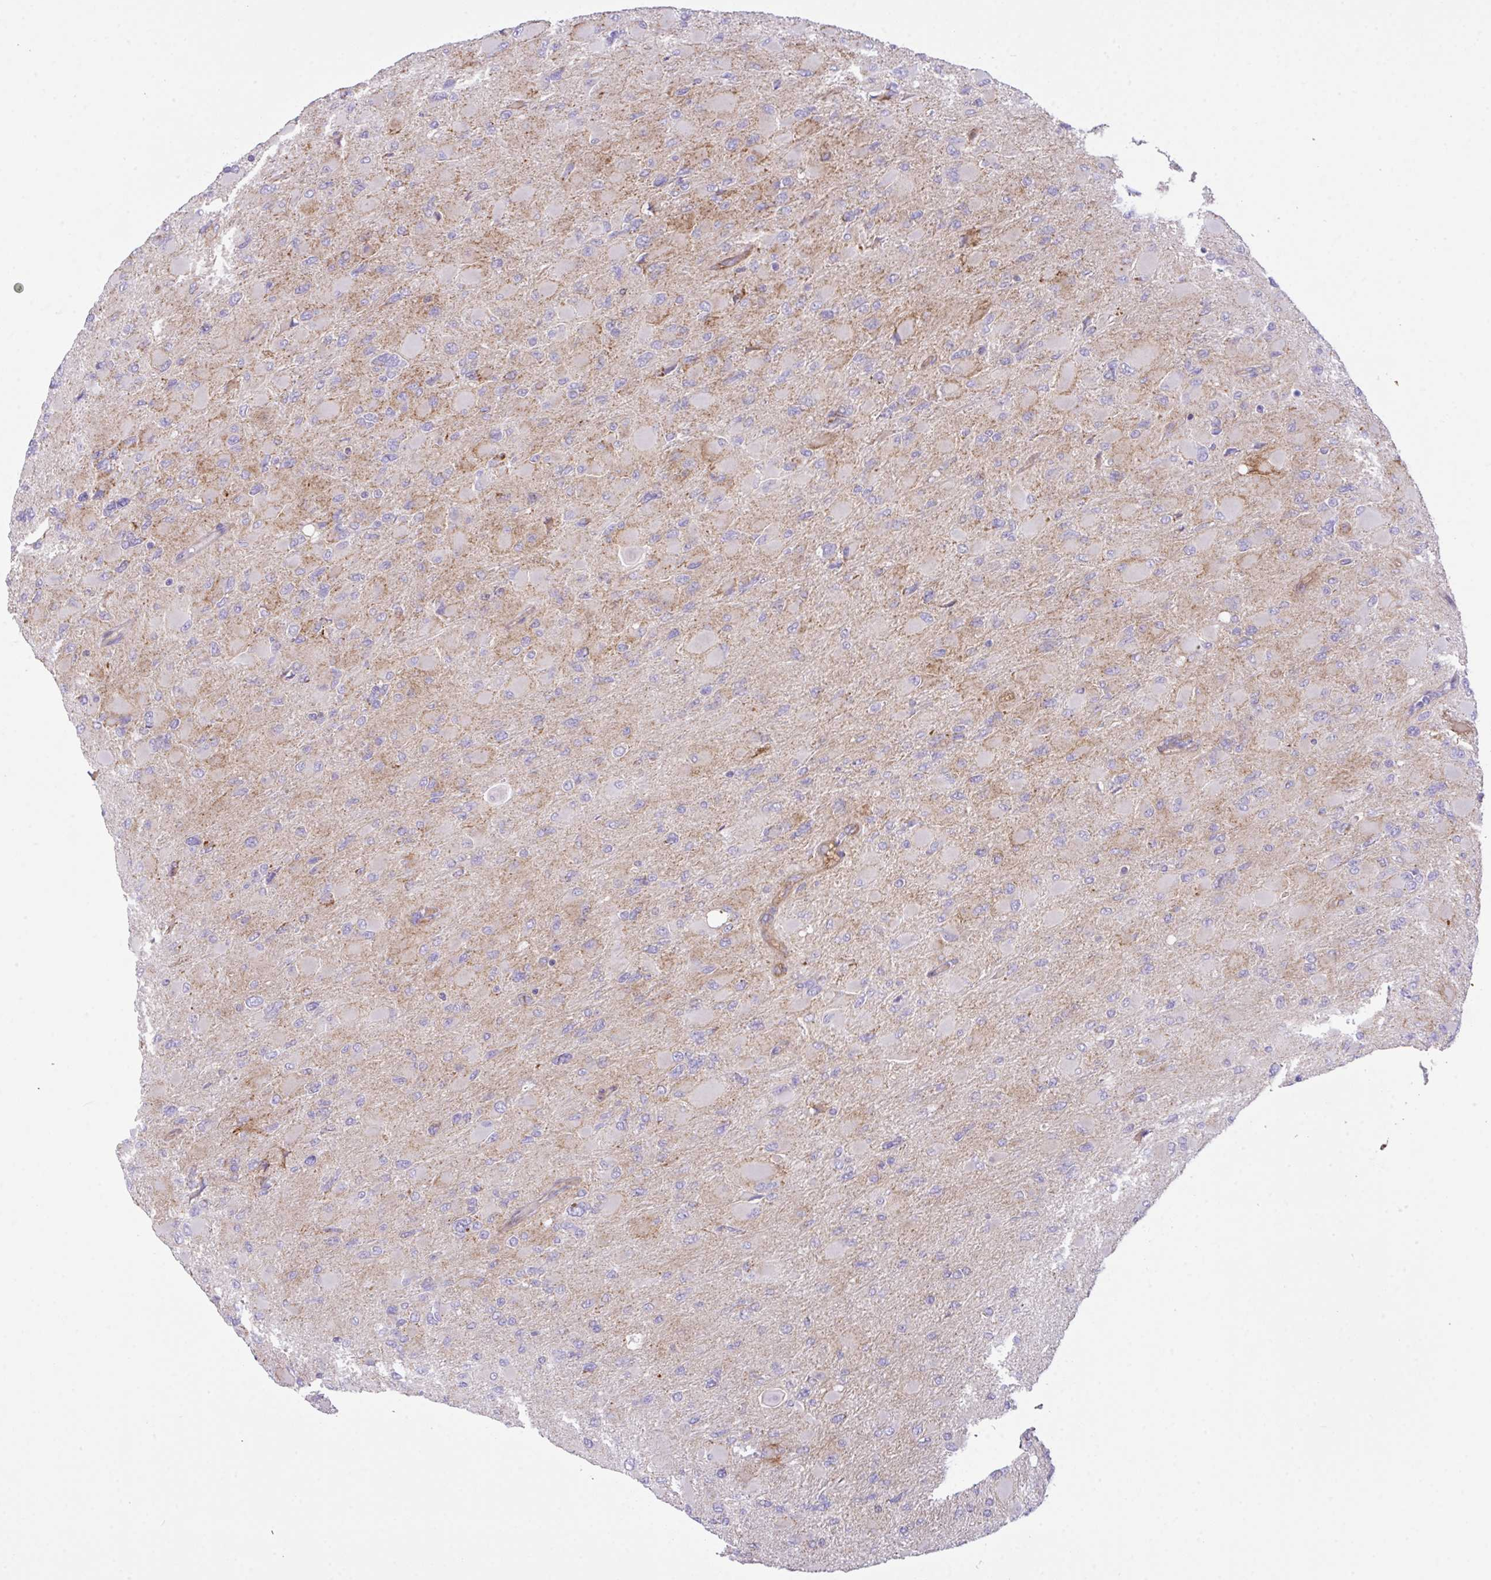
{"staining": {"intensity": "negative", "quantity": "none", "location": "none"}, "tissue": "glioma", "cell_type": "Tumor cells", "image_type": "cancer", "snomed": [{"axis": "morphology", "description": "Glioma, malignant, High grade"}, {"axis": "topography", "description": "Cerebral cortex"}], "caption": "Tumor cells are negative for protein expression in human malignant glioma (high-grade).", "gene": "CHDH", "patient": {"sex": "female", "age": 36}}